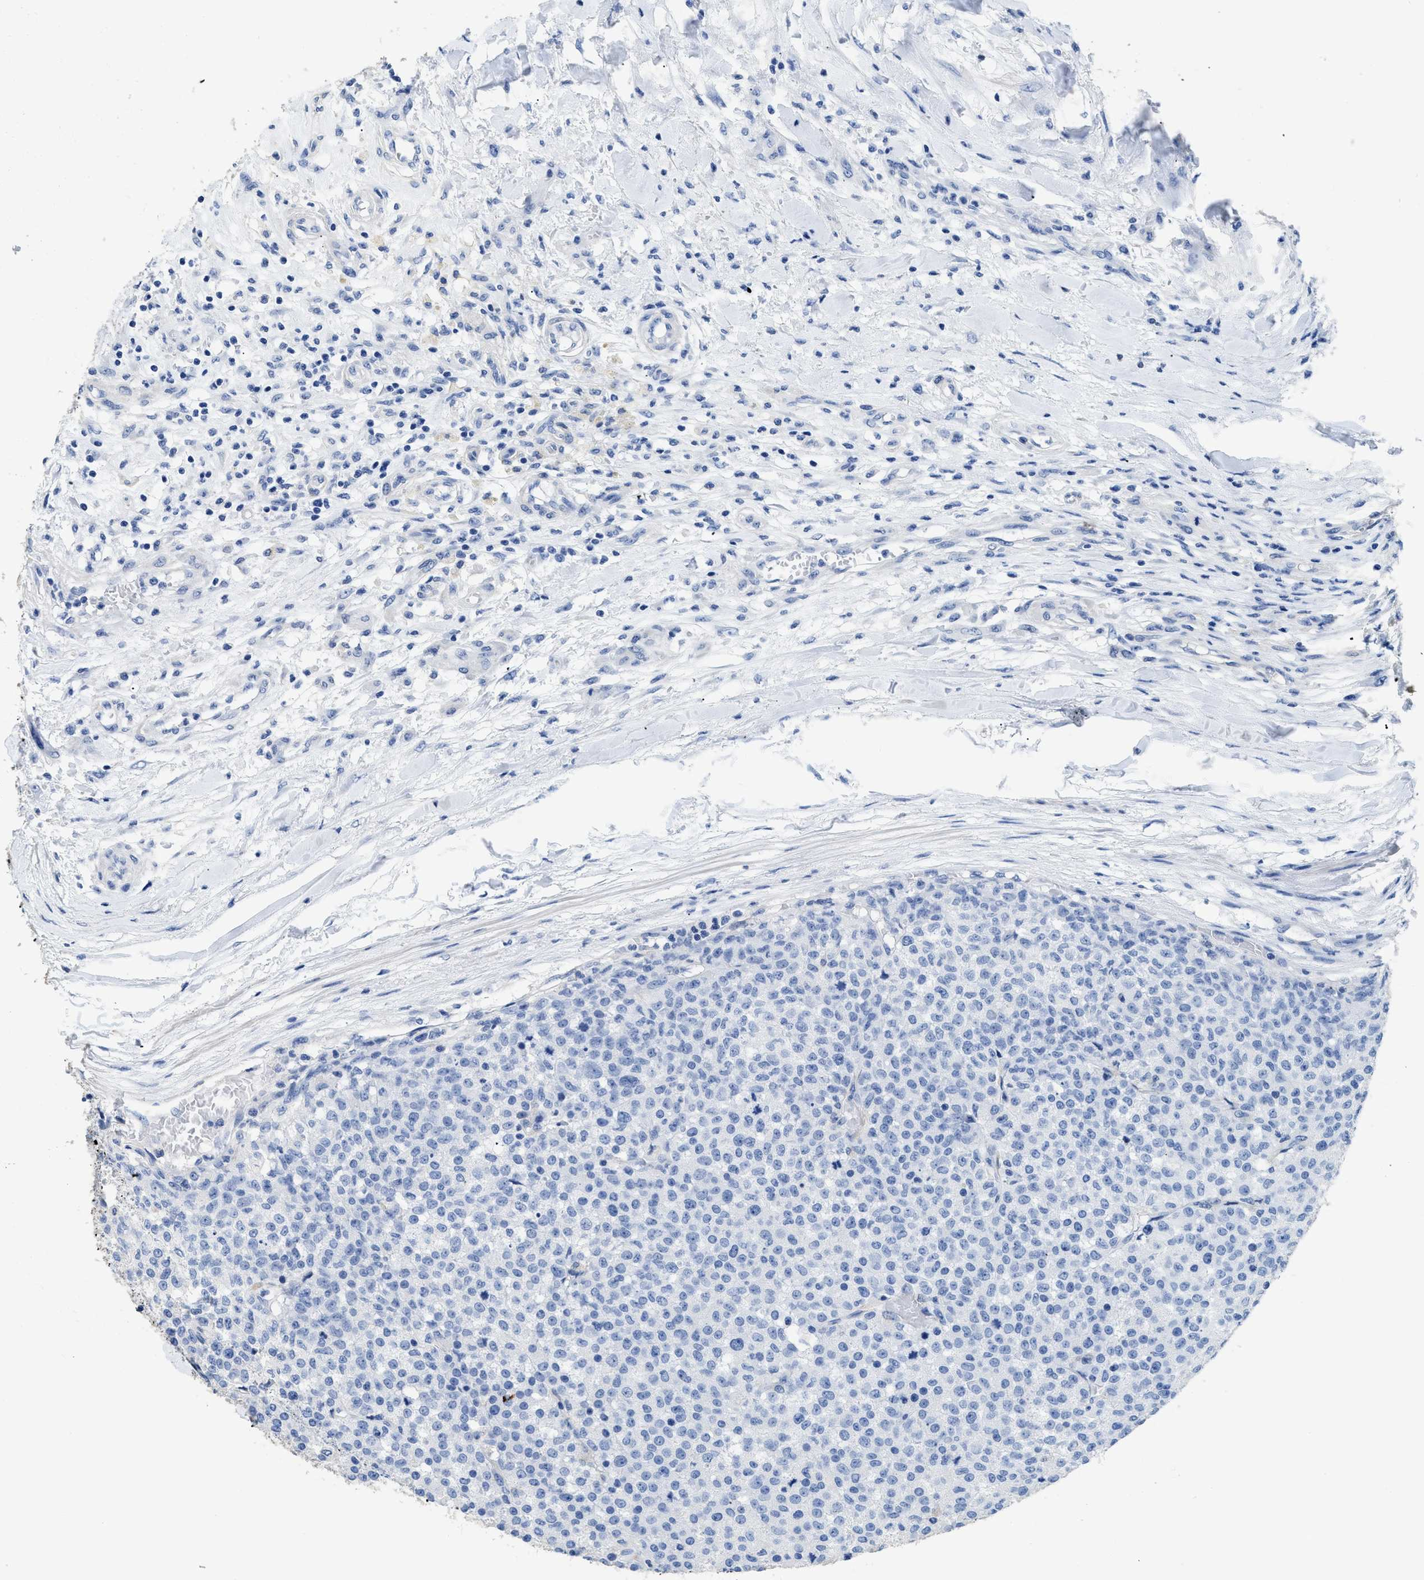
{"staining": {"intensity": "negative", "quantity": "none", "location": "none"}, "tissue": "testis cancer", "cell_type": "Tumor cells", "image_type": "cancer", "snomed": [{"axis": "morphology", "description": "Seminoma, NOS"}, {"axis": "topography", "description": "Testis"}], "caption": "IHC histopathology image of testis seminoma stained for a protein (brown), which demonstrates no positivity in tumor cells.", "gene": "DLC1", "patient": {"sex": "male", "age": 59}}